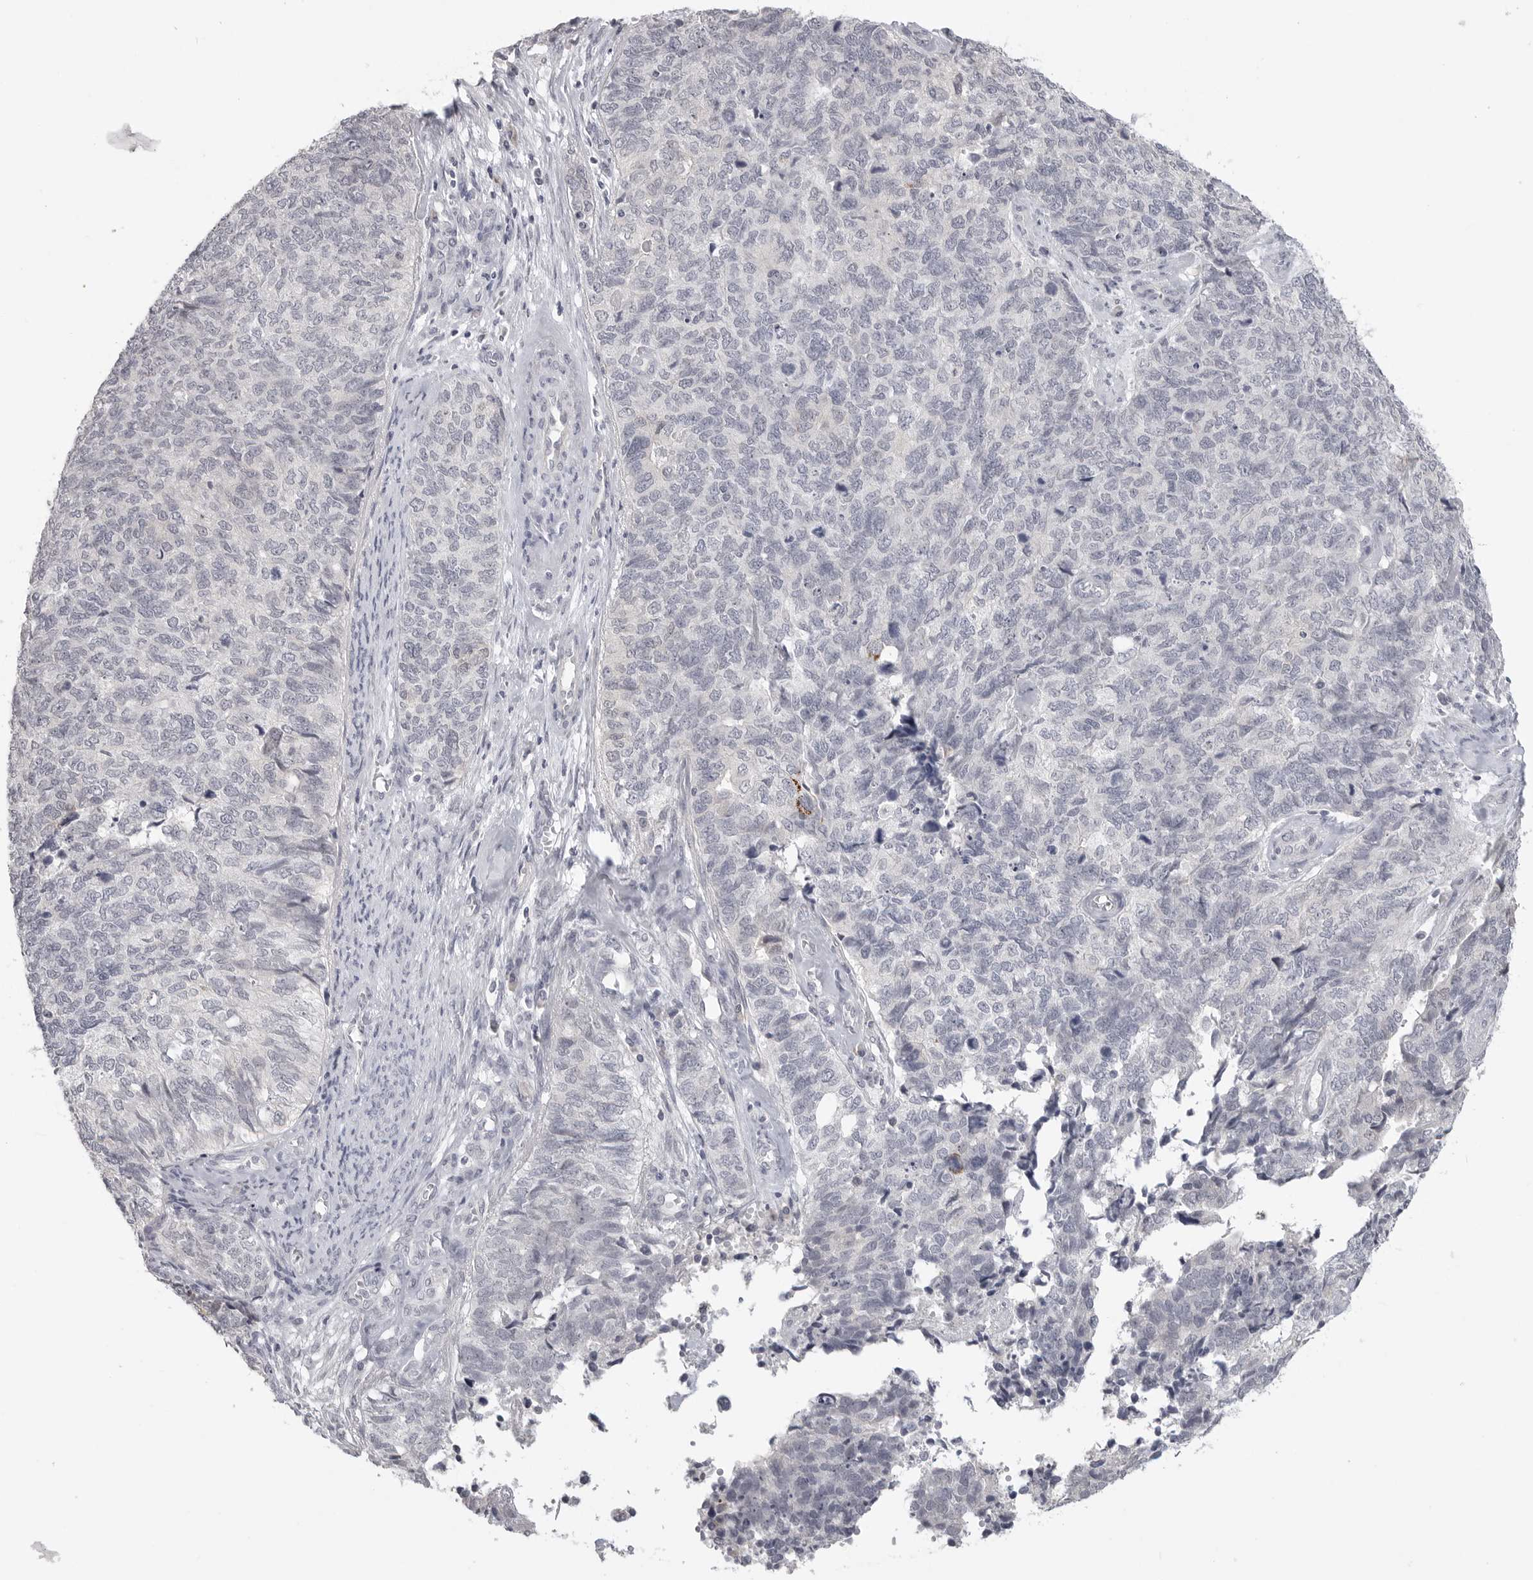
{"staining": {"intensity": "negative", "quantity": "none", "location": "none"}, "tissue": "cervical cancer", "cell_type": "Tumor cells", "image_type": "cancer", "snomed": [{"axis": "morphology", "description": "Squamous cell carcinoma, NOS"}, {"axis": "topography", "description": "Cervix"}], "caption": "Immunohistochemistry histopathology image of neoplastic tissue: human cervical cancer stained with DAB (3,3'-diaminobenzidine) demonstrates no significant protein staining in tumor cells.", "gene": "HMGCS2", "patient": {"sex": "female", "age": 63}}